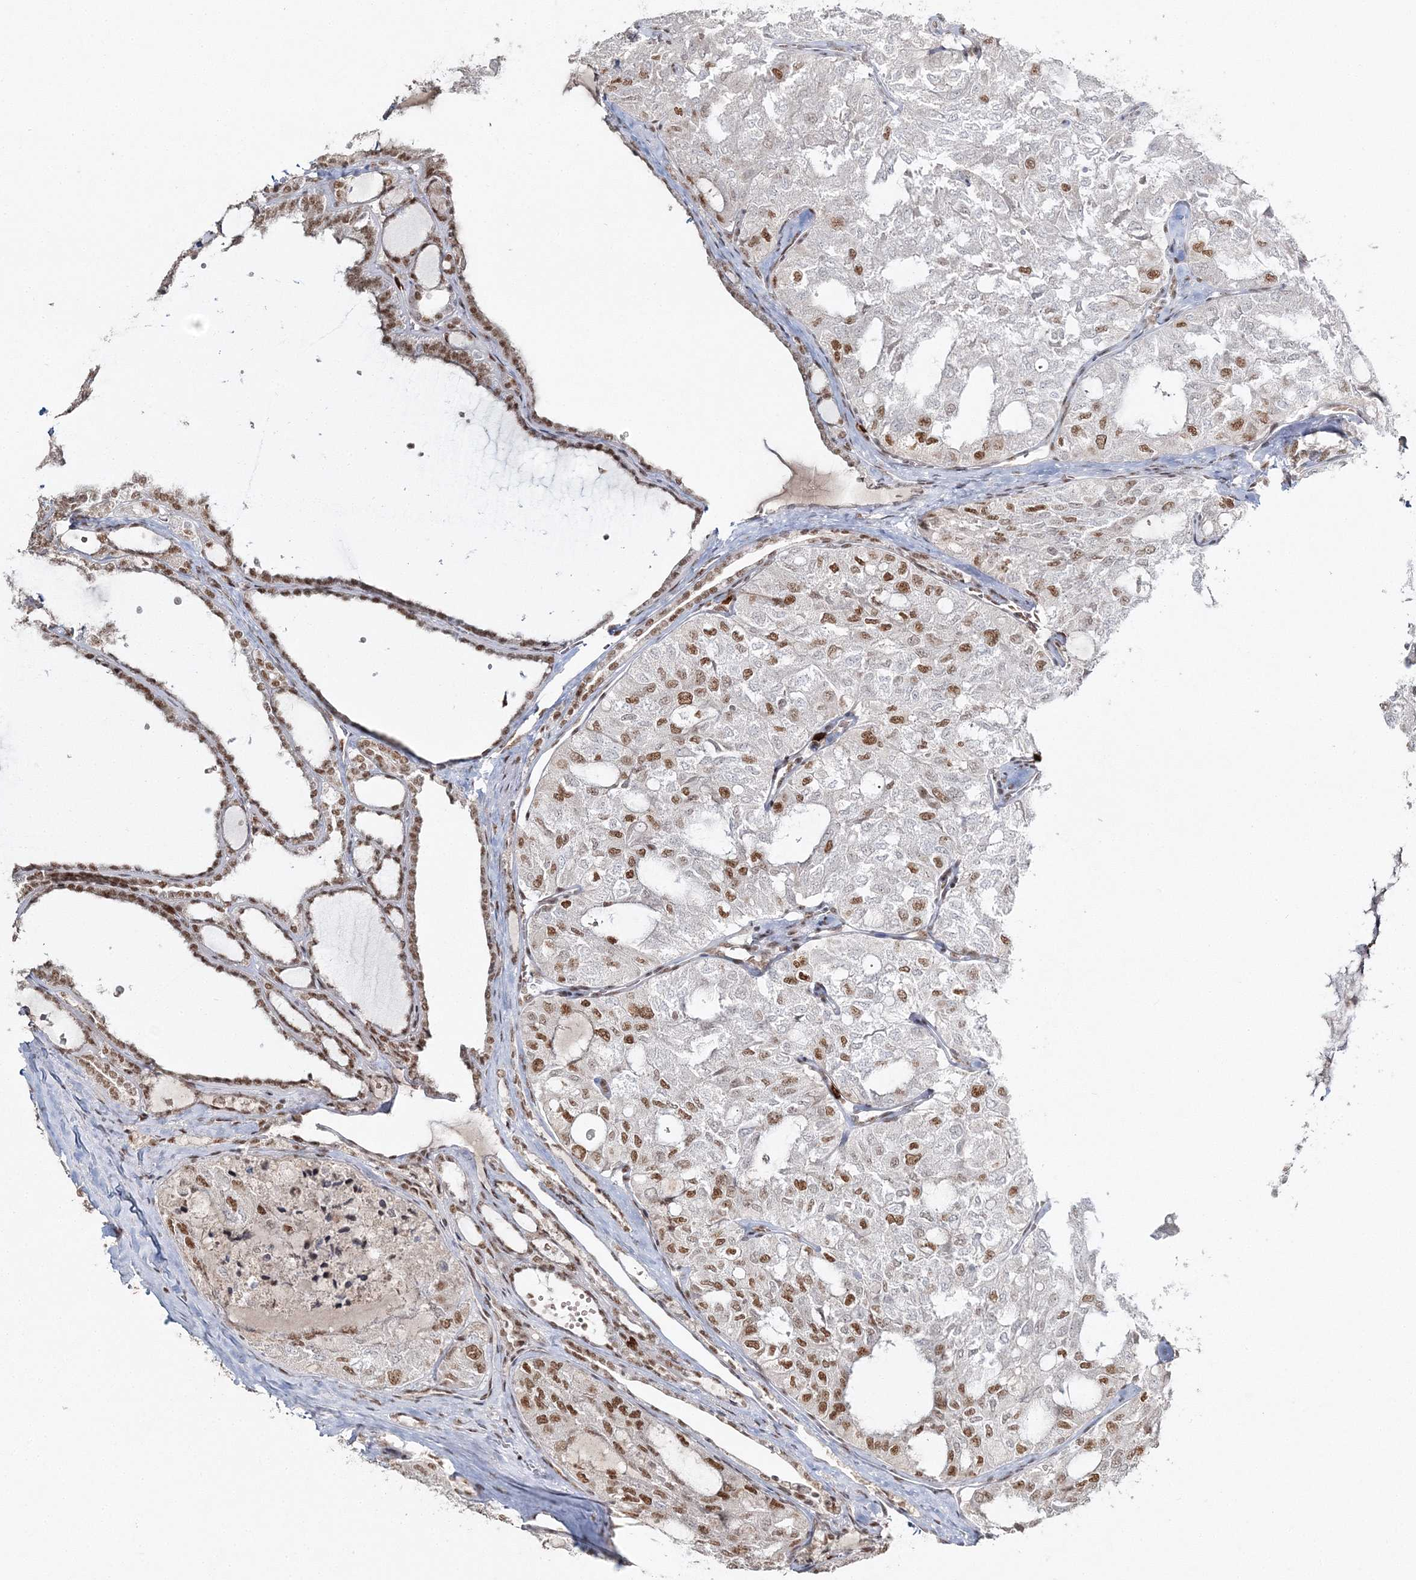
{"staining": {"intensity": "moderate", "quantity": ">75%", "location": "nuclear"}, "tissue": "thyroid cancer", "cell_type": "Tumor cells", "image_type": "cancer", "snomed": [{"axis": "morphology", "description": "Follicular adenoma carcinoma, NOS"}, {"axis": "topography", "description": "Thyroid gland"}], "caption": "Thyroid cancer stained with a brown dye displays moderate nuclear positive positivity in approximately >75% of tumor cells.", "gene": "QRICH1", "patient": {"sex": "male", "age": 75}}